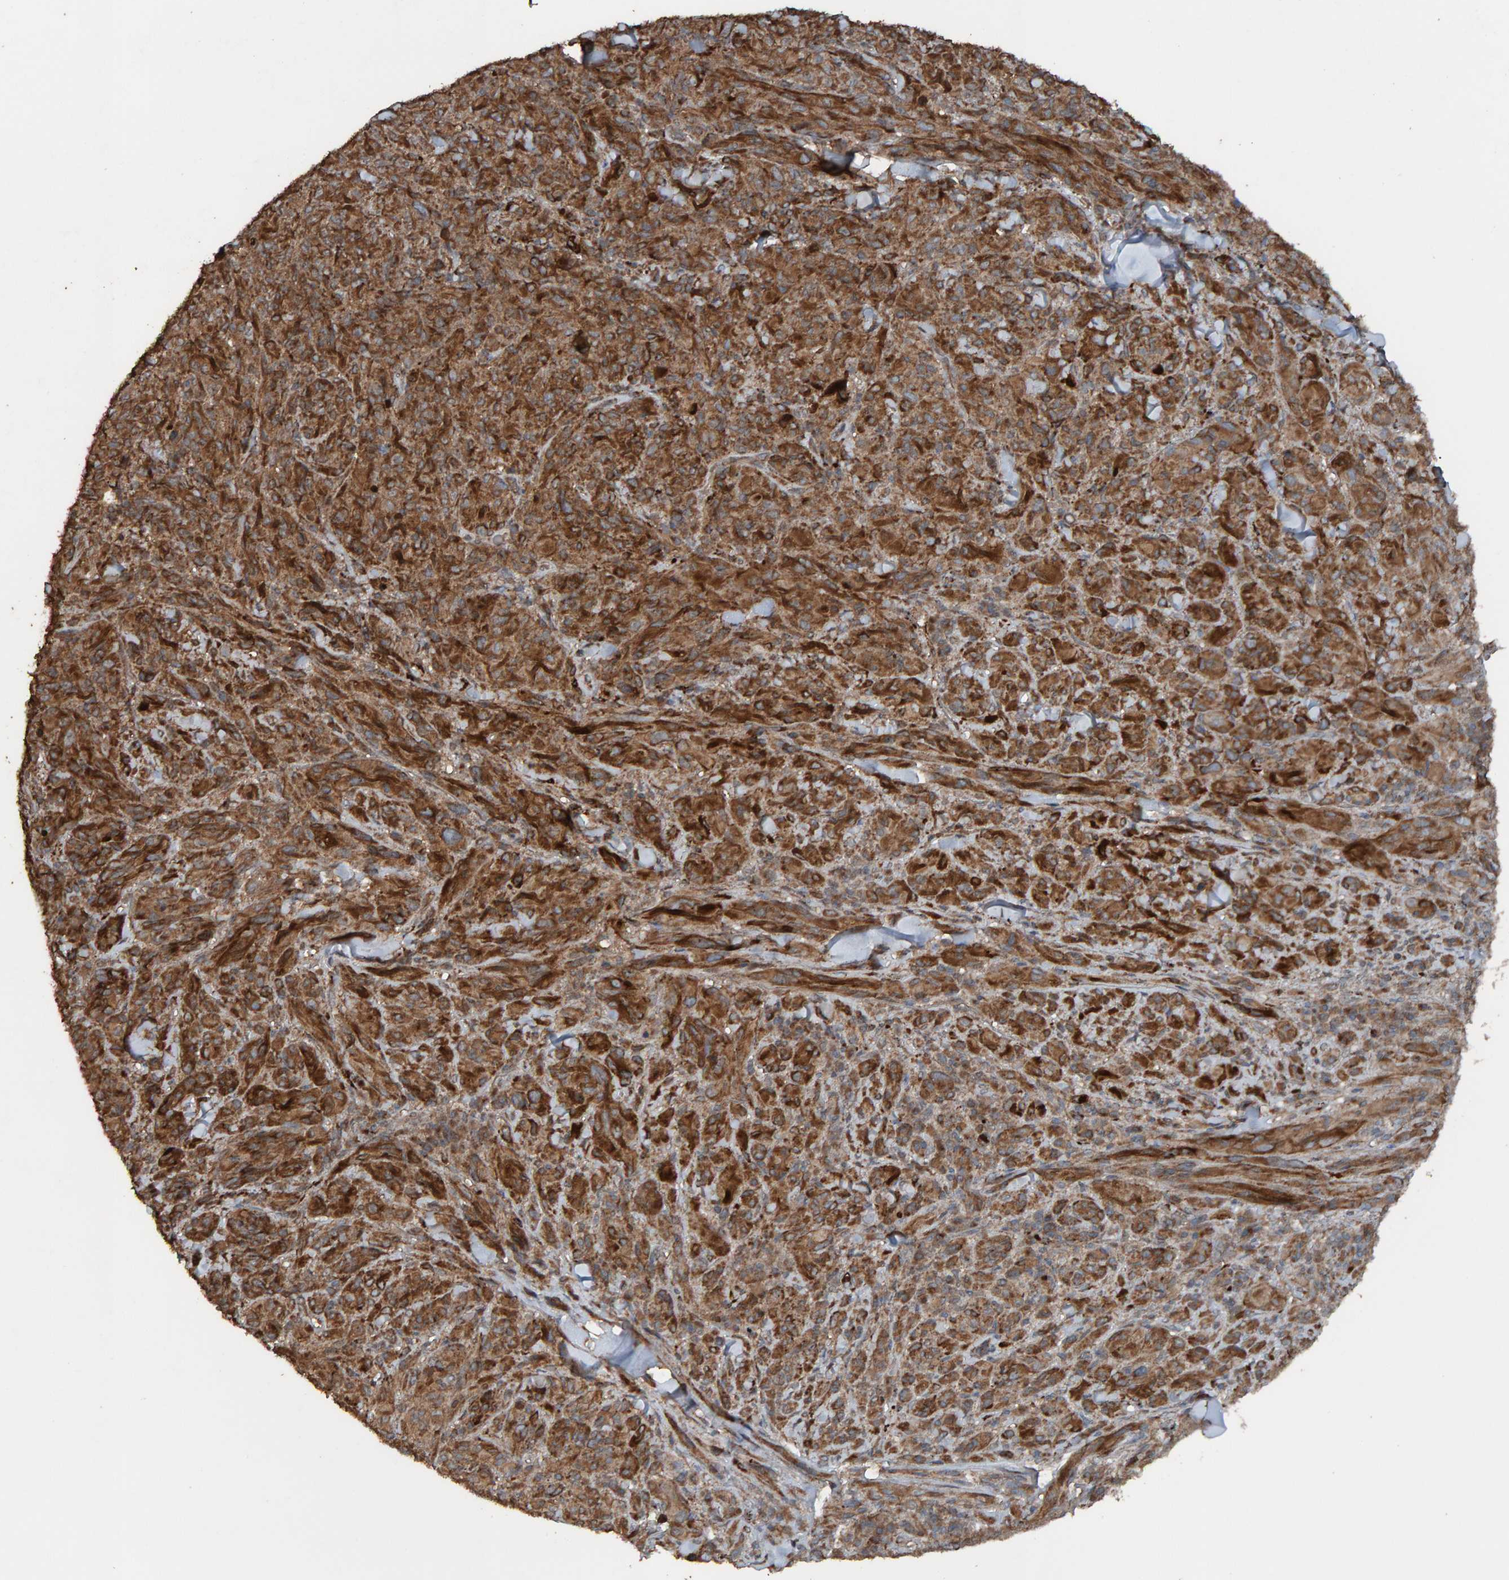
{"staining": {"intensity": "strong", "quantity": ">75%", "location": "cytoplasmic/membranous"}, "tissue": "melanoma", "cell_type": "Tumor cells", "image_type": "cancer", "snomed": [{"axis": "morphology", "description": "Malignant melanoma, NOS"}, {"axis": "topography", "description": "Skin of head"}], "caption": "DAB (3,3'-diaminobenzidine) immunohistochemical staining of human malignant melanoma reveals strong cytoplasmic/membranous protein expression in about >75% of tumor cells.", "gene": "DUS1L", "patient": {"sex": "male", "age": 96}}